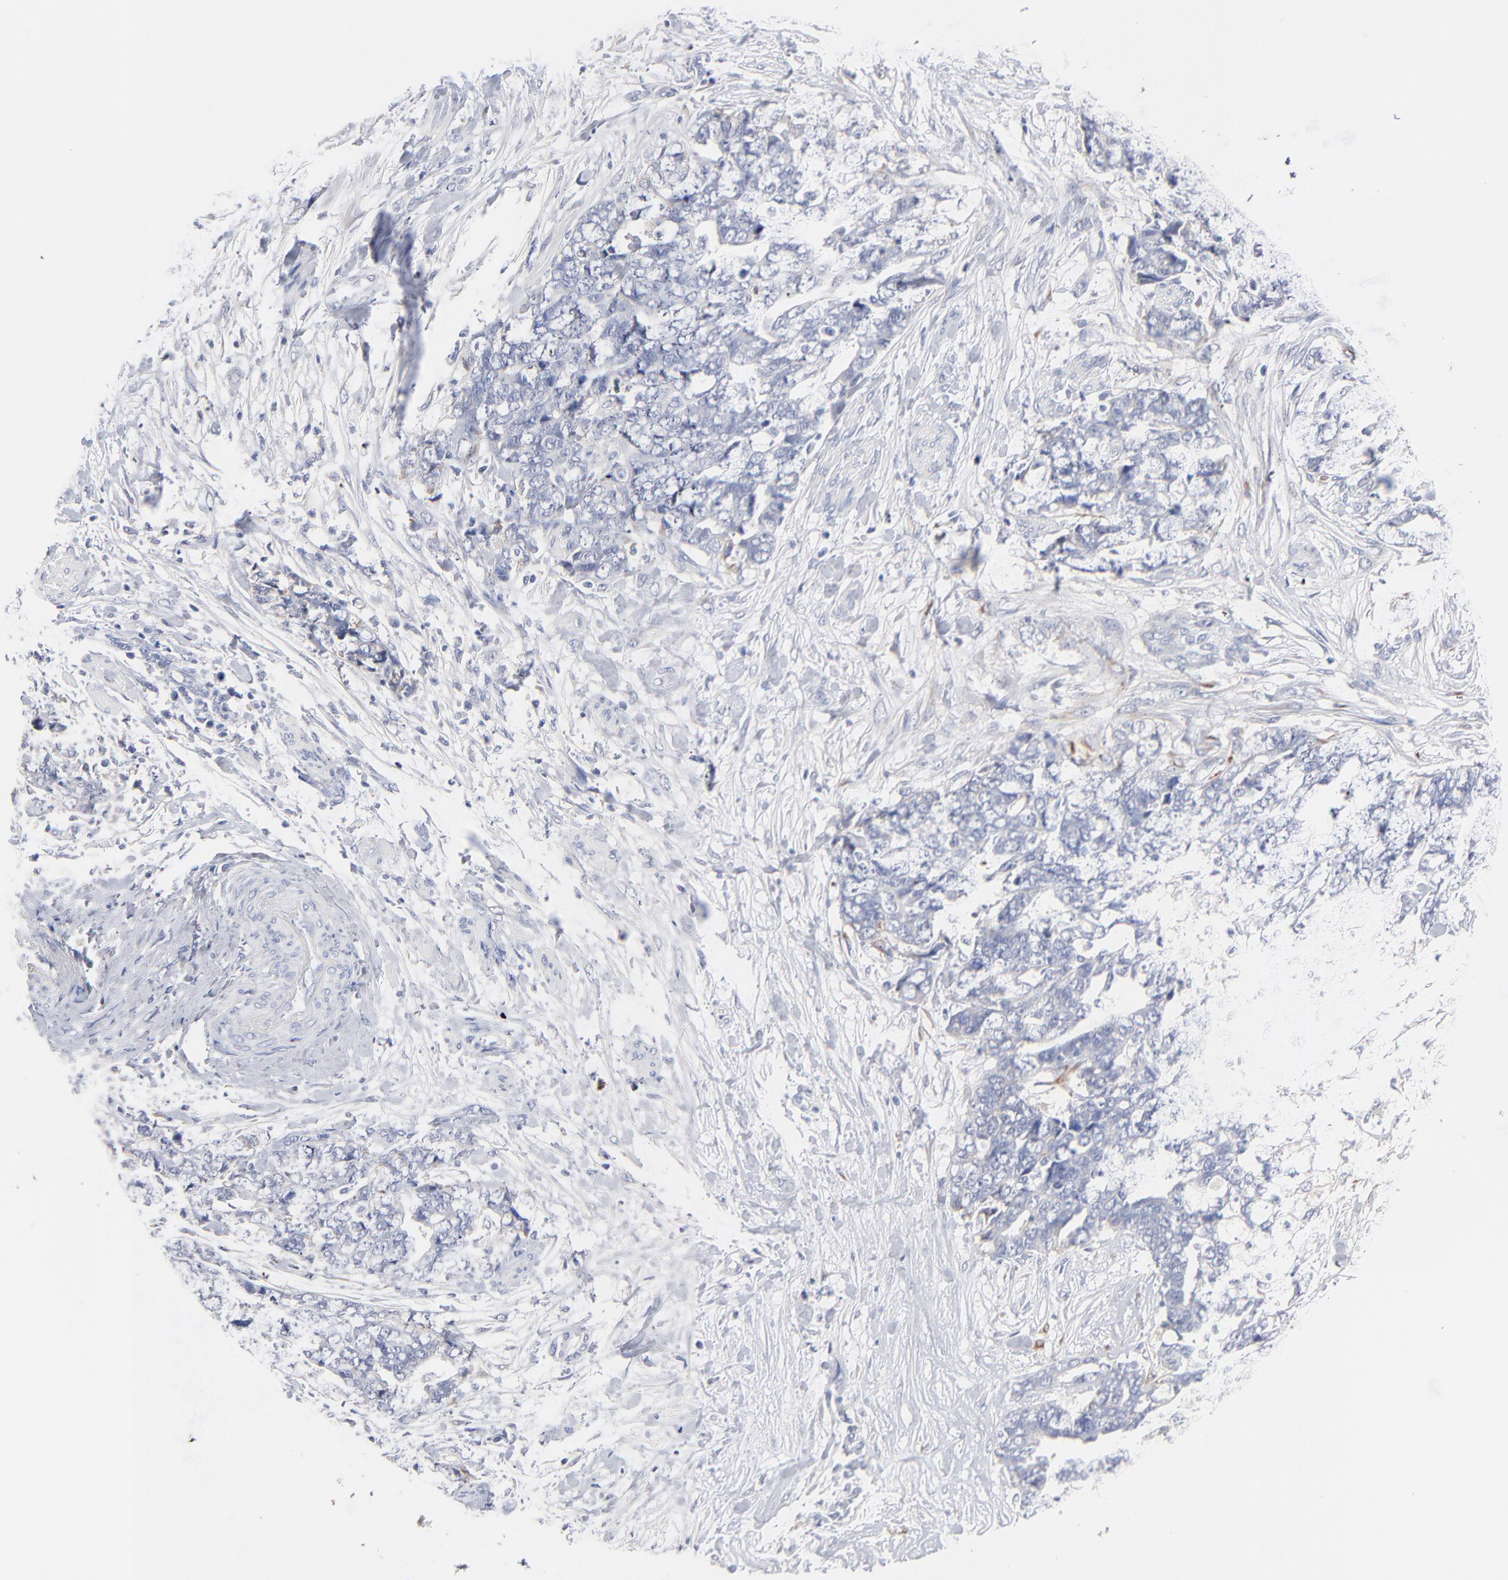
{"staining": {"intensity": "negative", "quantity": "none", "location": "none"}, "tissue": "ovarian cancer", "cell_type": "Tumor cells", "image_type": "cancer", "snomed": [{"axis": "morphology", "description": "Normal tissue, NOS"}, {"axis": "morphology", "description": "Cystadenocarcinoma, serous, NOS"}, {"axis": "topography", "description": "Fallopian tube"}, {"axis": "topography", "description": "Ovary"}], "caption": "Tumor cells are negative for protein expression in human ovarian cancer.", "gene": "F12", "patient": {"sex": "female", "age": 56}}